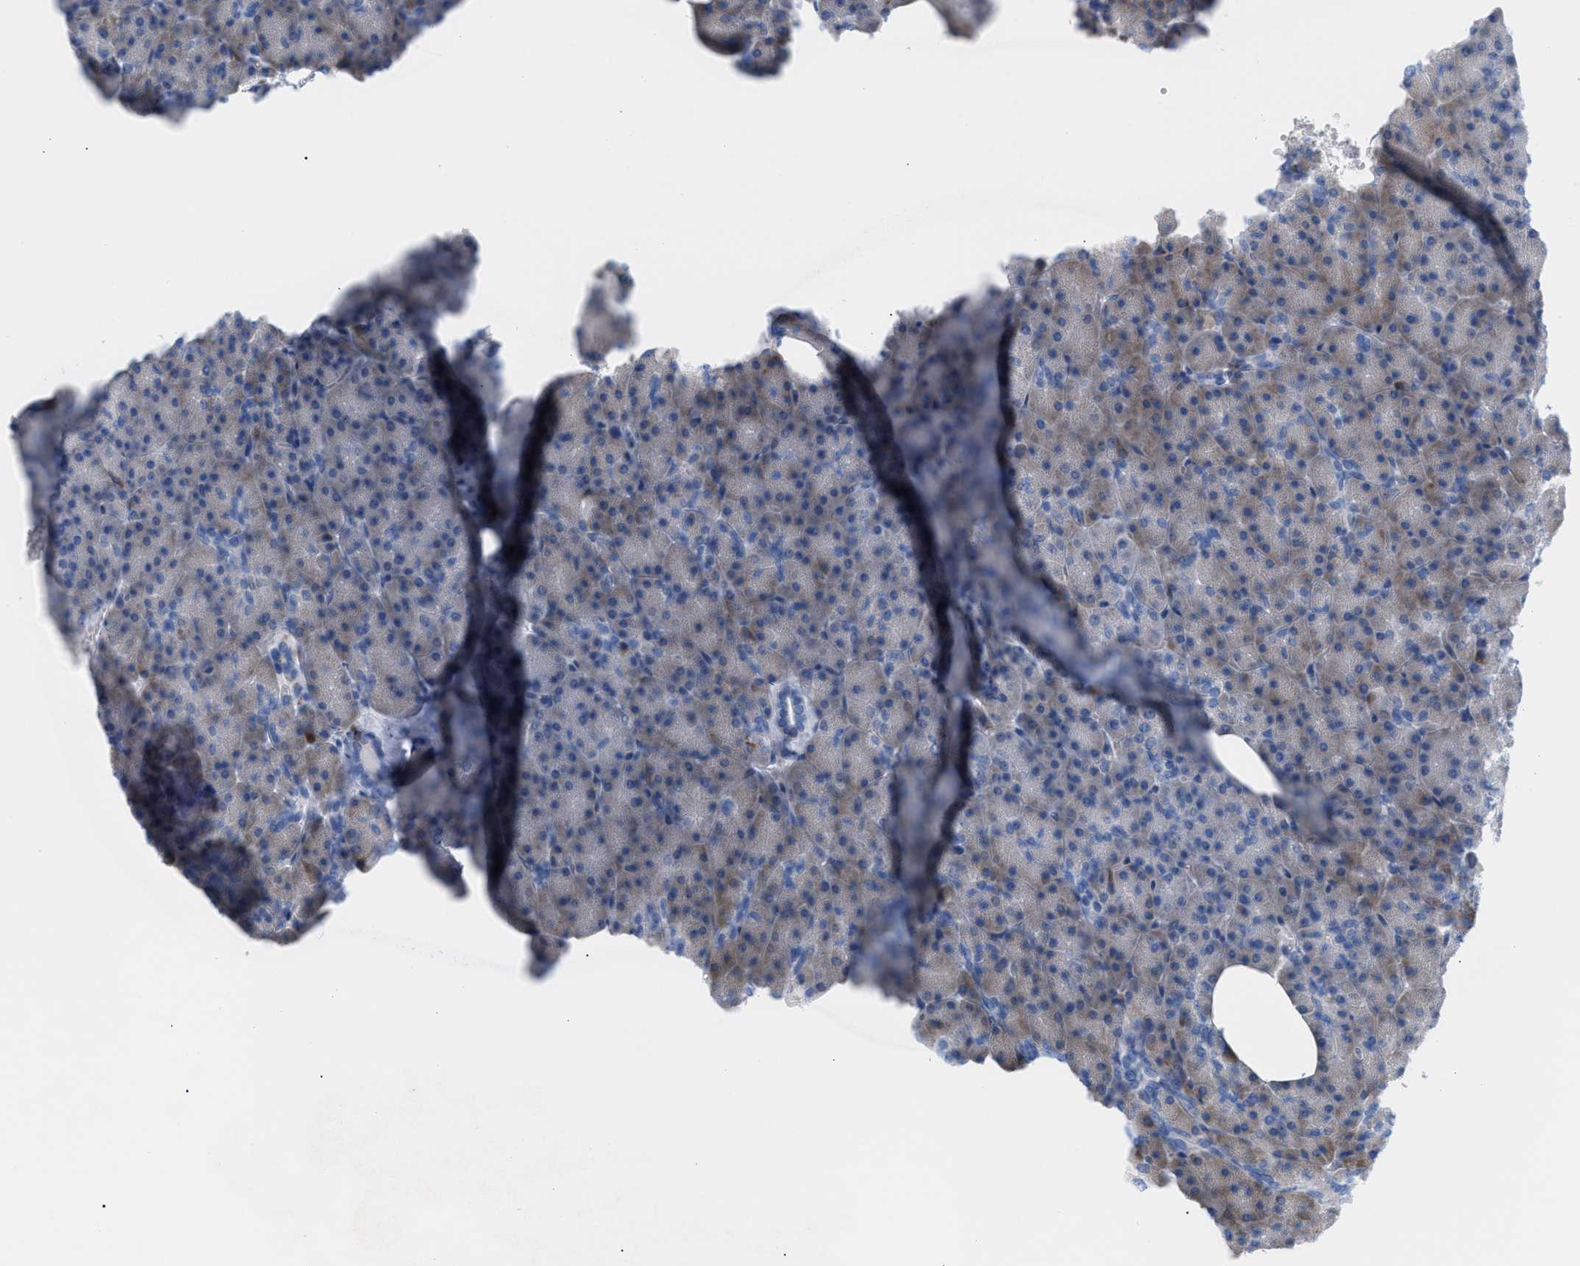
{"staining": {"intensity": "weak", "quantity": "<25%", "location": "cytoplasmic/membranous"}, "tissue": "pancreas", "cell_type": "Exocrine glandular cells", "image_type": "normal", "snomed": [{"axis": "morphology", "description": "Normal tissue, NOS"}, {"axis": "topography", "description": "Pancreas"}], "caption": "Exocrine glandular cells show no significant staining in benign pancreas. The staining was performed using DAB to visualize the protein expression in brown, while the nuclei were stained in blue with hematoxylin (Magnification: 20x).", "gene": "TACC3", "patient": {"sex": "female", "age": 35}}